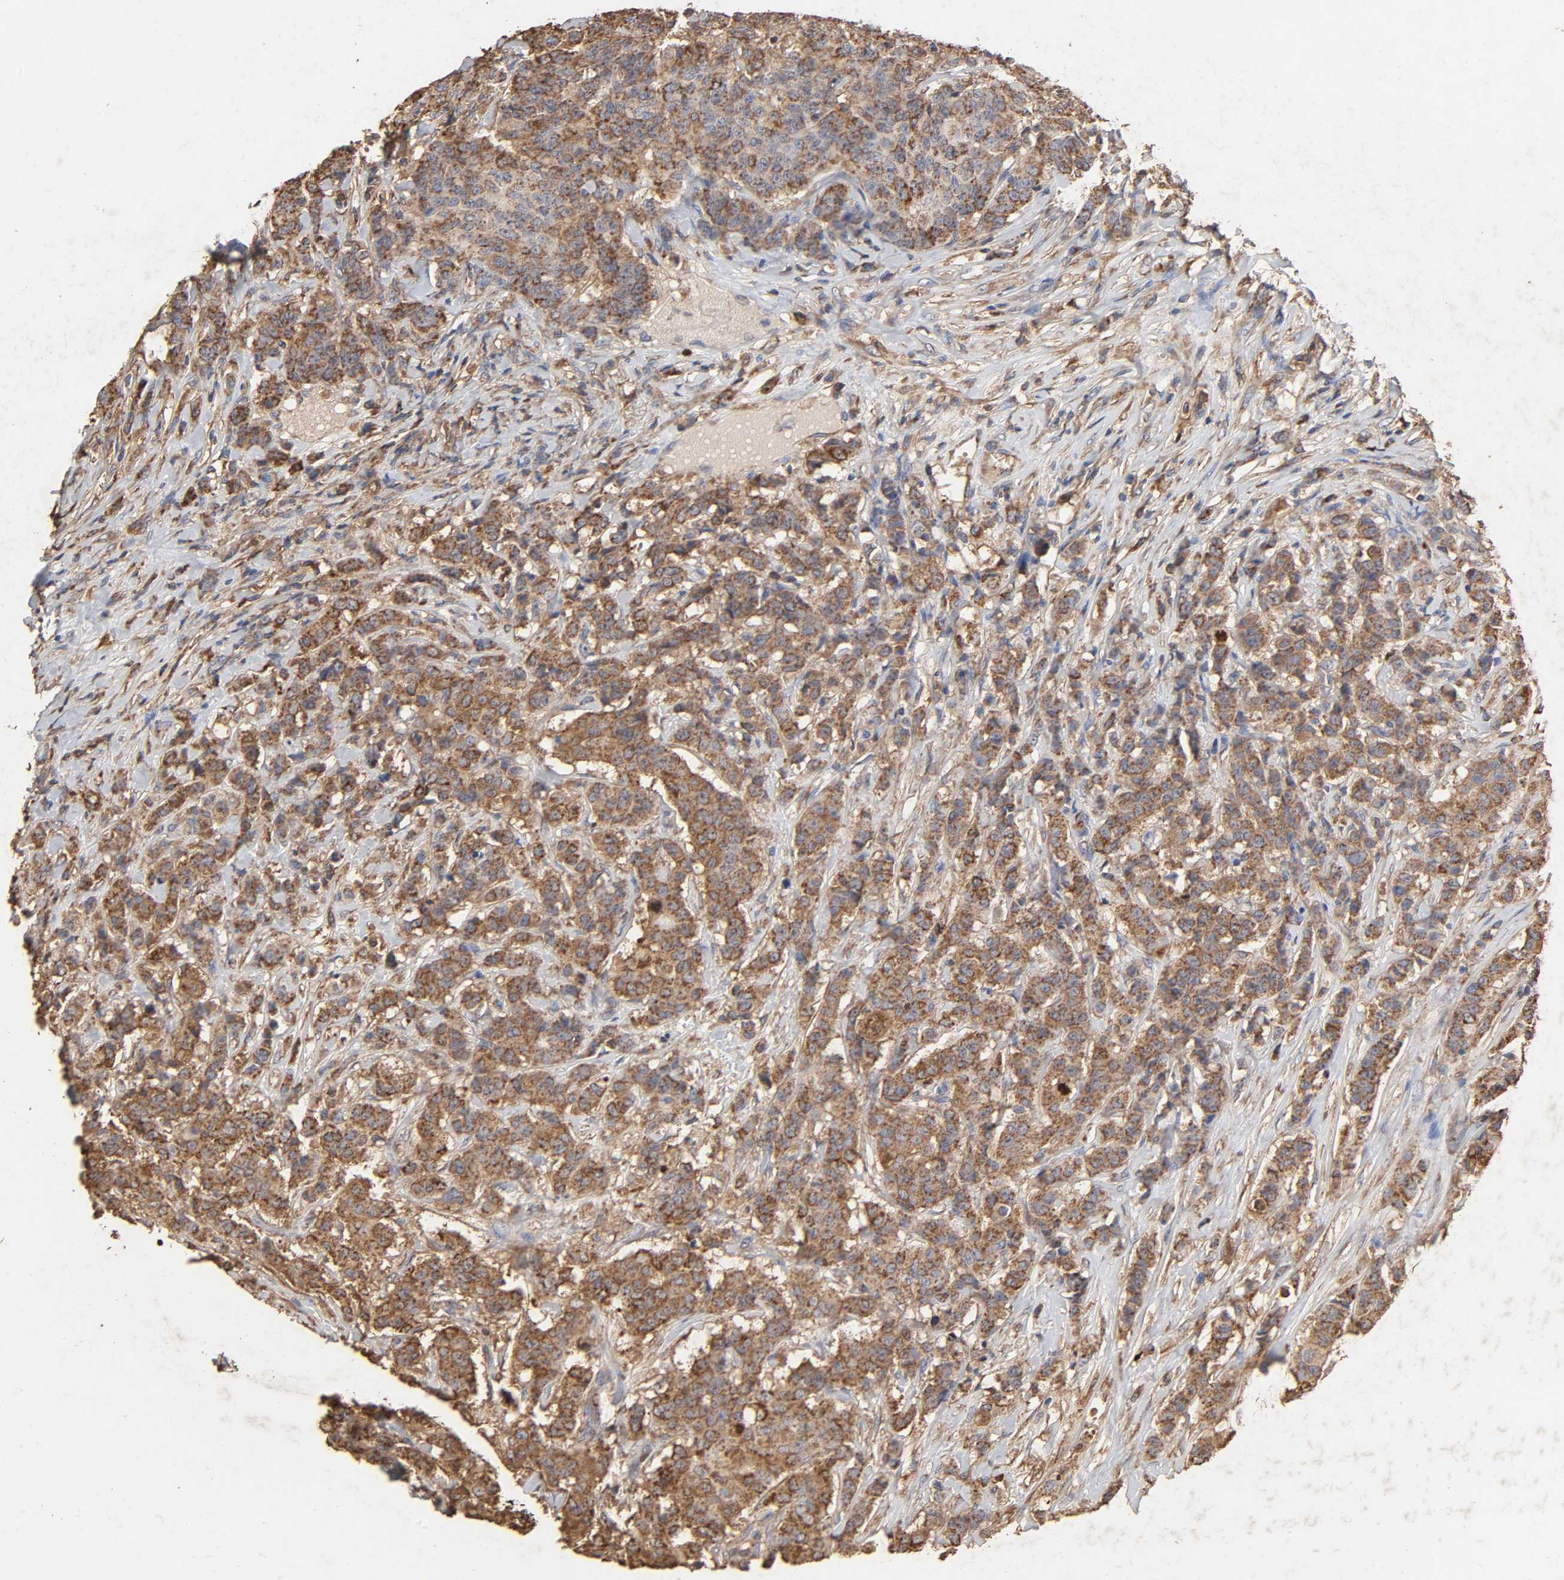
{"staining": {"intensity": "strong", "quantity": ">75%", "location": "cytoplasmic/membranous"}, "tissue": "breast cancer", "cell_type": "Tumor cells", "image_type": "cancer", "snomed": [{"axis": "morphology", "description": "Duct carcinoma"}, {"axis": "topography", "description": "Breast"}], "caption": "Protein staining reveals strong cytoplasmic/membranous expression in about >75% of tumor cells in breast cancer (infiltrating ductal carcinoma). The staining was performed using DAB (3,3'-diaminobenzidine), with brown indicating positive protein expression. Nuclei are stained blue with hematoxylin.", "gene": "CYCS", "patient": {"sex": "female", "age": 40}}